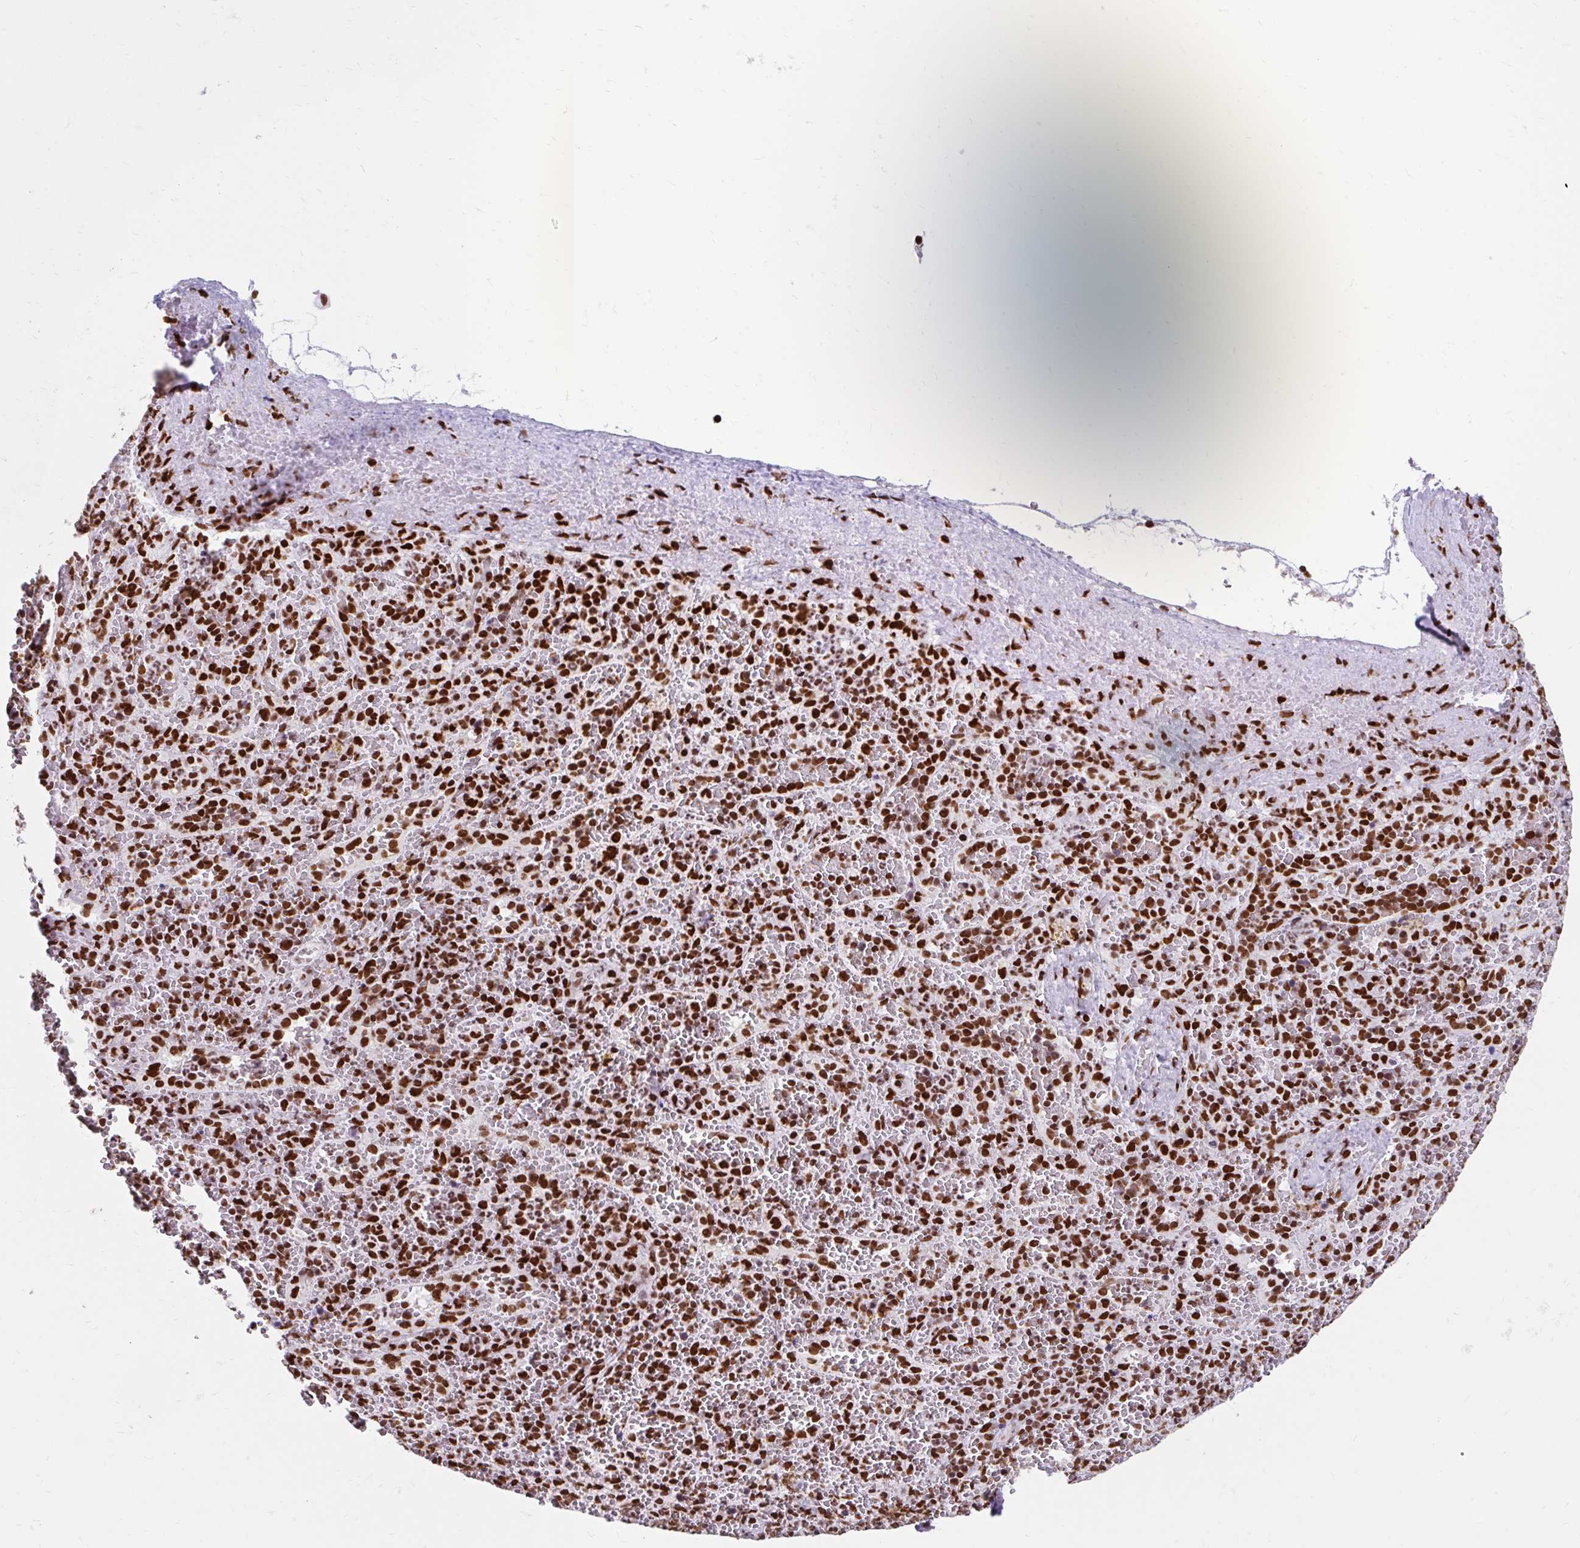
{"staining": {"intensity": "strong", "quantity": ">75%", "location": "nuclear"}, "tissue": "spleen", "cell_type": "Cells in red pulp", "image_type": "normal", "snomed": [{"axis": "morphology", "description": "Normal tissue, NOS"}, {"axis": "topography", "description": "Spleen"}], "caption": "Normal spleen demonstrates strong nuclear expression in approximately >75% of cells in red pulp, visualized by immunohistochemistry.", "gene": "KHDRBS1", "patient": {"sex": "female", "age": 50}}